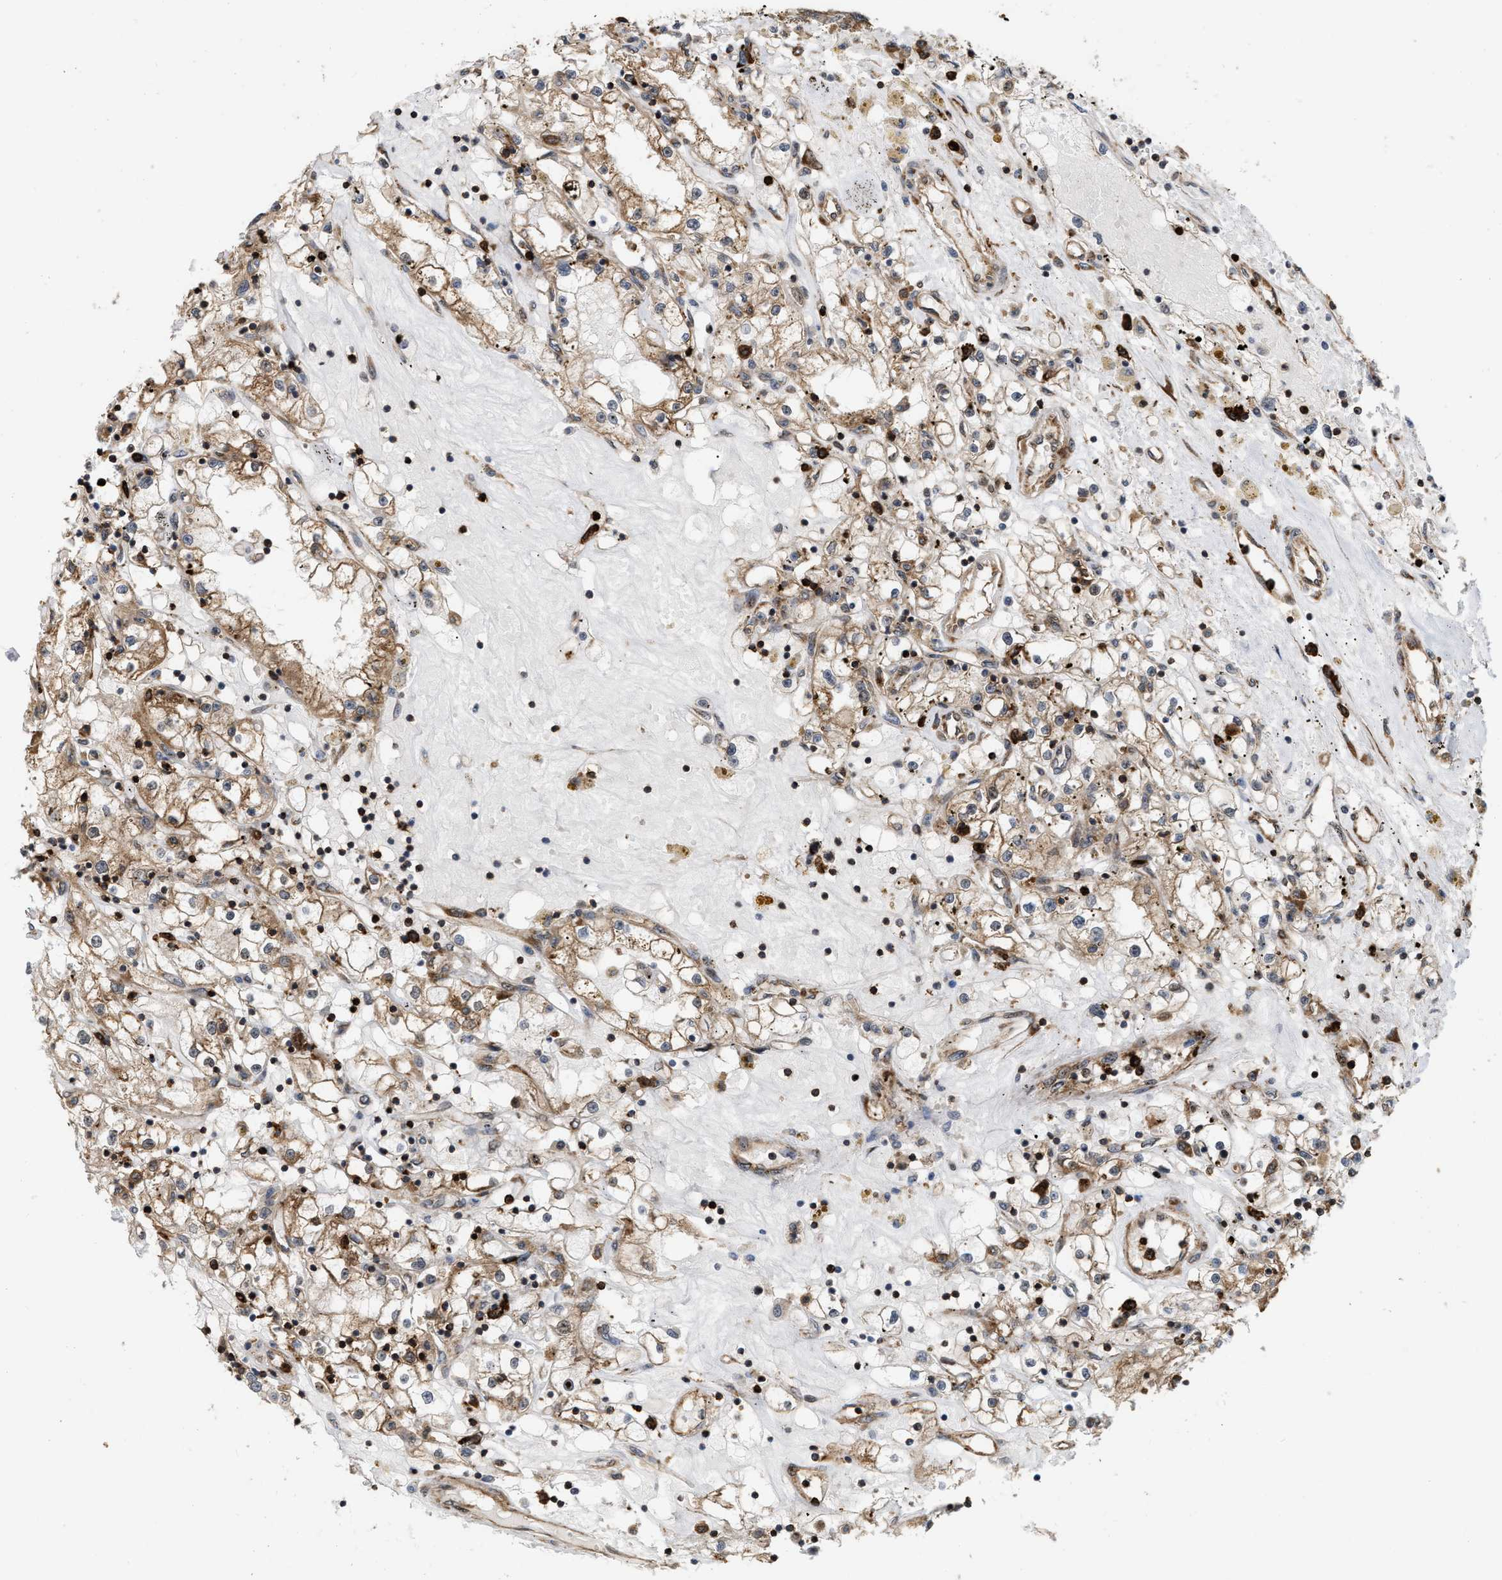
{"staining": {"intensity": "moderate", "quantity": ">75%", "location": "cytoplasmic/membranous"}, "tissue": "renal cancer", "cell_type": "Tumor cells", "image_type": "cancer", "snomed": [{"axis": "morphology", "description": "Adenocarcinoma, NOS"}, {"axis": "topography", "description": "Kidney"}], "caption": "DAB immunohistochemical staining of renal adenocarcinoma exhibits moderate cytoplasmic/membranous protein positivity in approximately >75% of tumor cells.", "gene": "IQCE", "patient": {"sex": "male", "age": 56}}